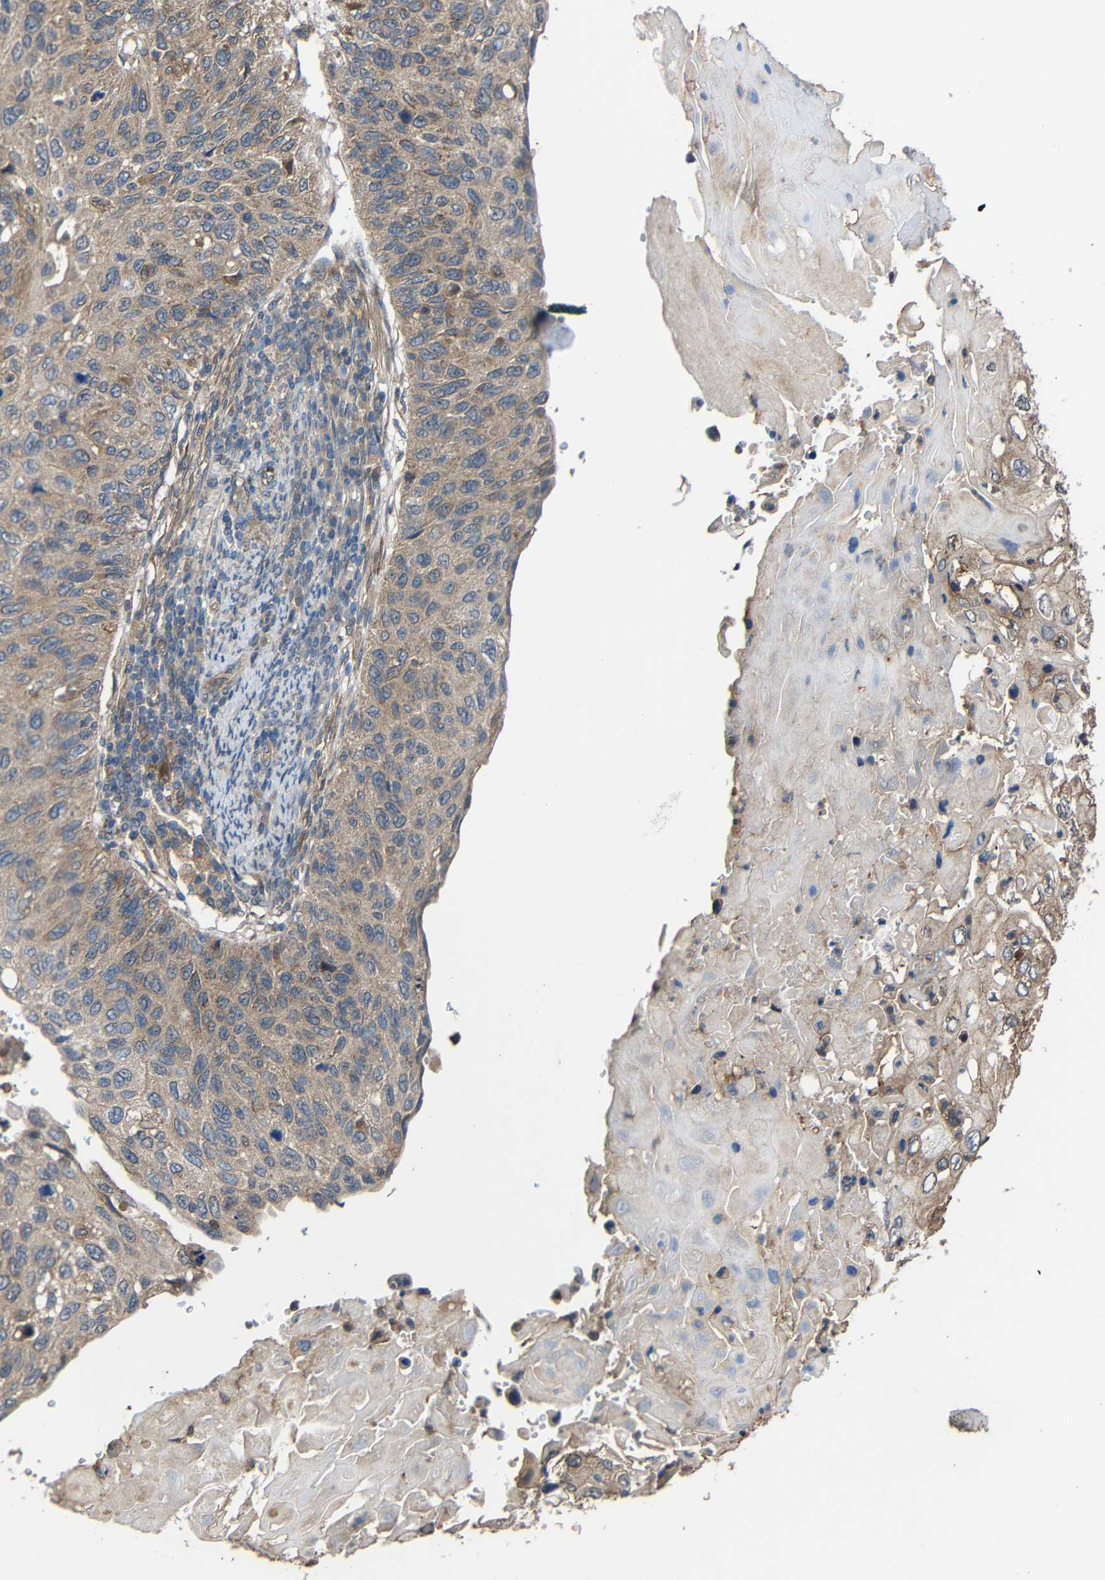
{"staining": {"intensity": "moderate", "quantity": ">75%", "location": "cytoplasmic/membranous"}, "tissue": "cervical cancer", "cell_type": "Tumor cells", "image_type": "cancer", "snomed": [{"axis": "morphology", "description": "Squamous cell carcinoma, NOS"}, {"axis": "topography", "description": "Cervix"}], "caption": "Squamous cell carcinoma (cervical) stained with a brown dye demonstrates moderate cytoplasmic/membranous positive positivity in approximately >75% of tumor cells.", "gene": "CHST9", "patient": {"sex": "female", "age": 70}}